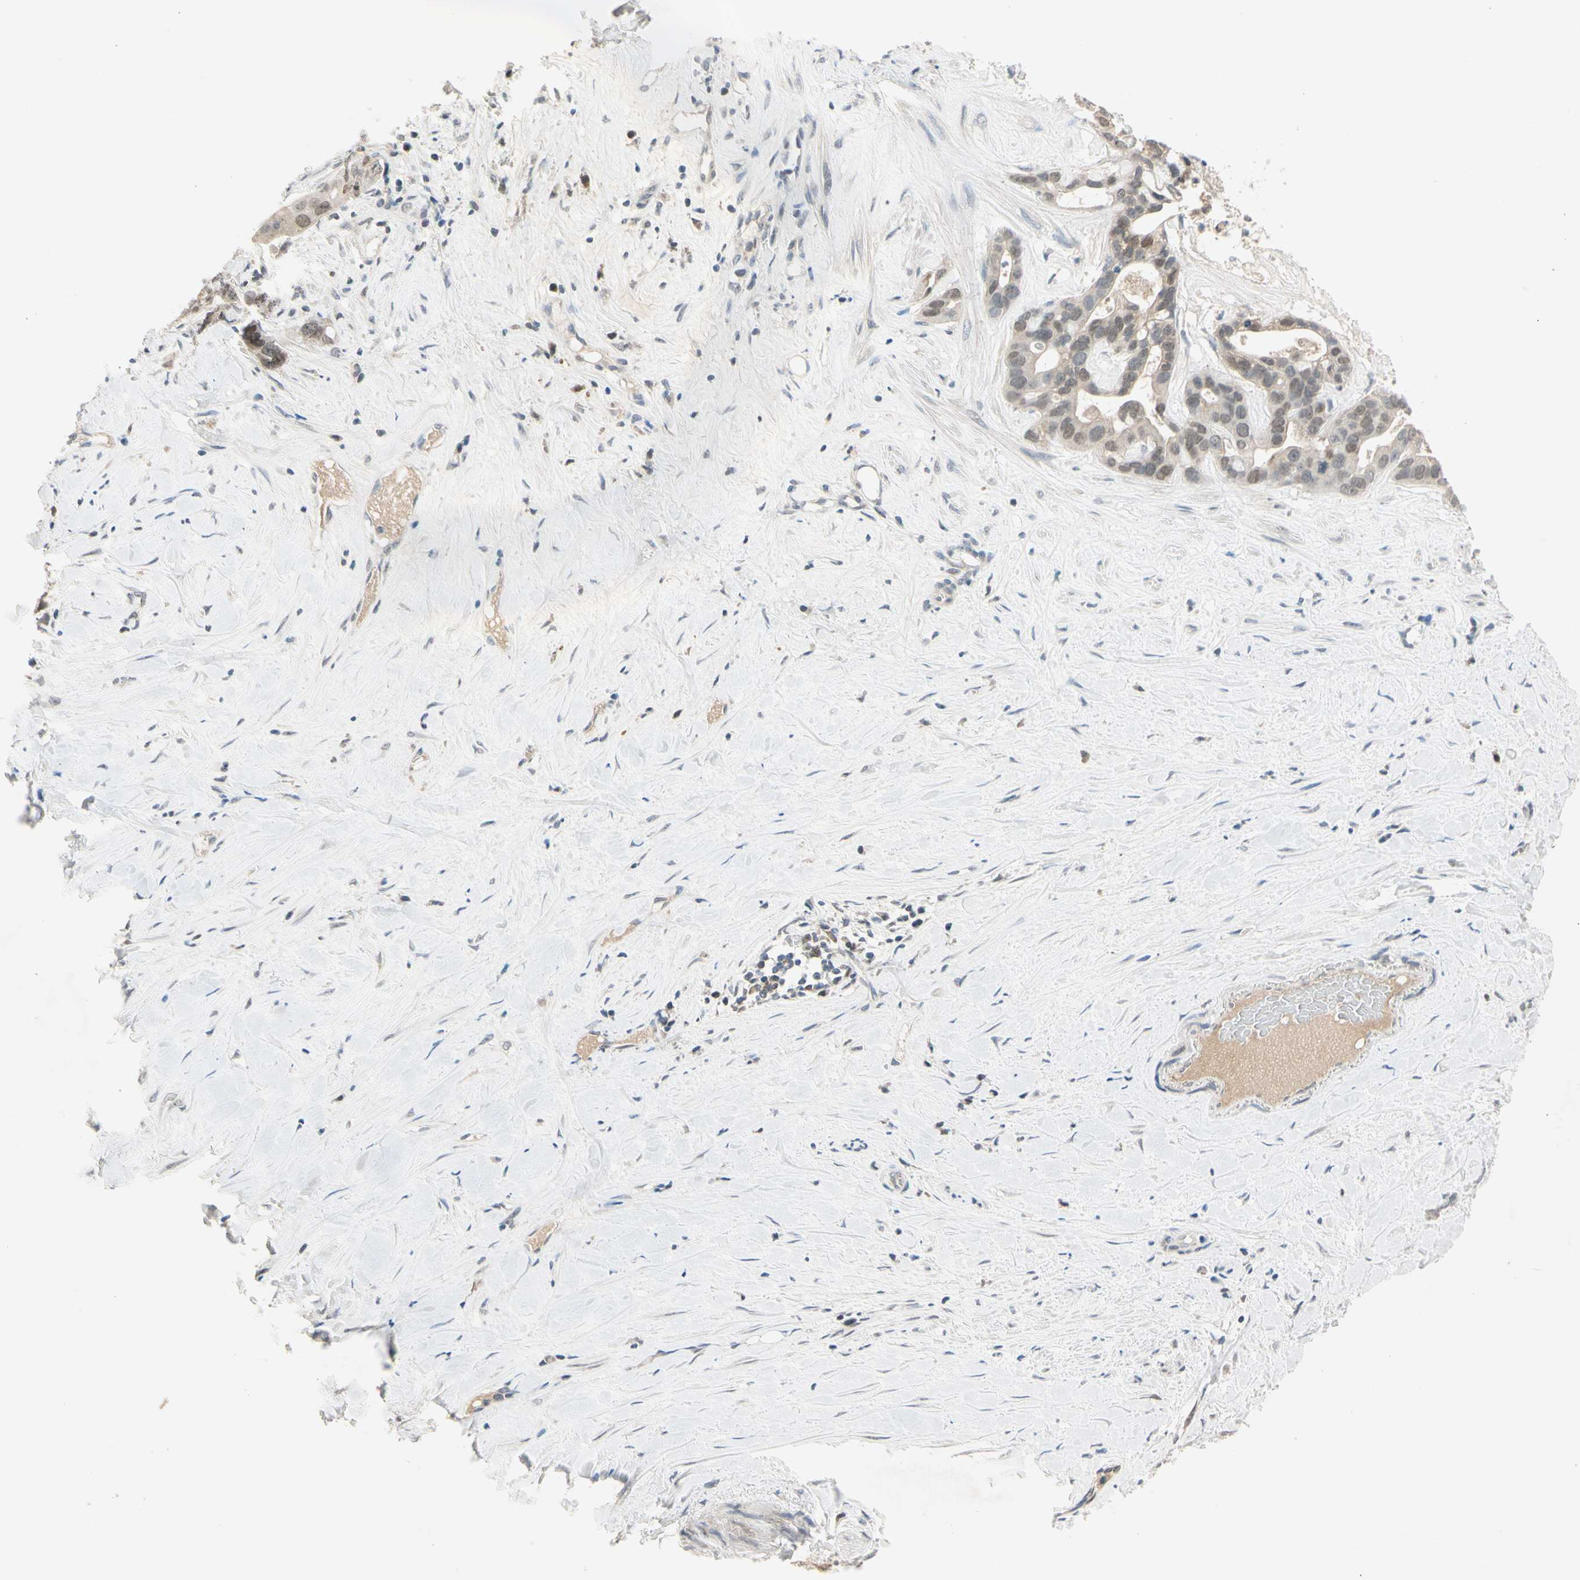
{"staining": {"intensity": "weak", "quantity": "25%-75%", "location": "nuclear"}, "tissue": "liver cancer", "cell_type": "Tumor cells", "image_type": "cancer", "snomed": [{"axis": "morphology", "description": "Cholangiocarcinoma"}, {"axis": "topography", "description": "Liver"}], "caption": "Human liver cancer (cholangiocarcinoma) stained with a protein marker demonstrates weak staining in tumor cells.", "gene": "RIOX2", "patient": {"sex": "female", "age": 65}}